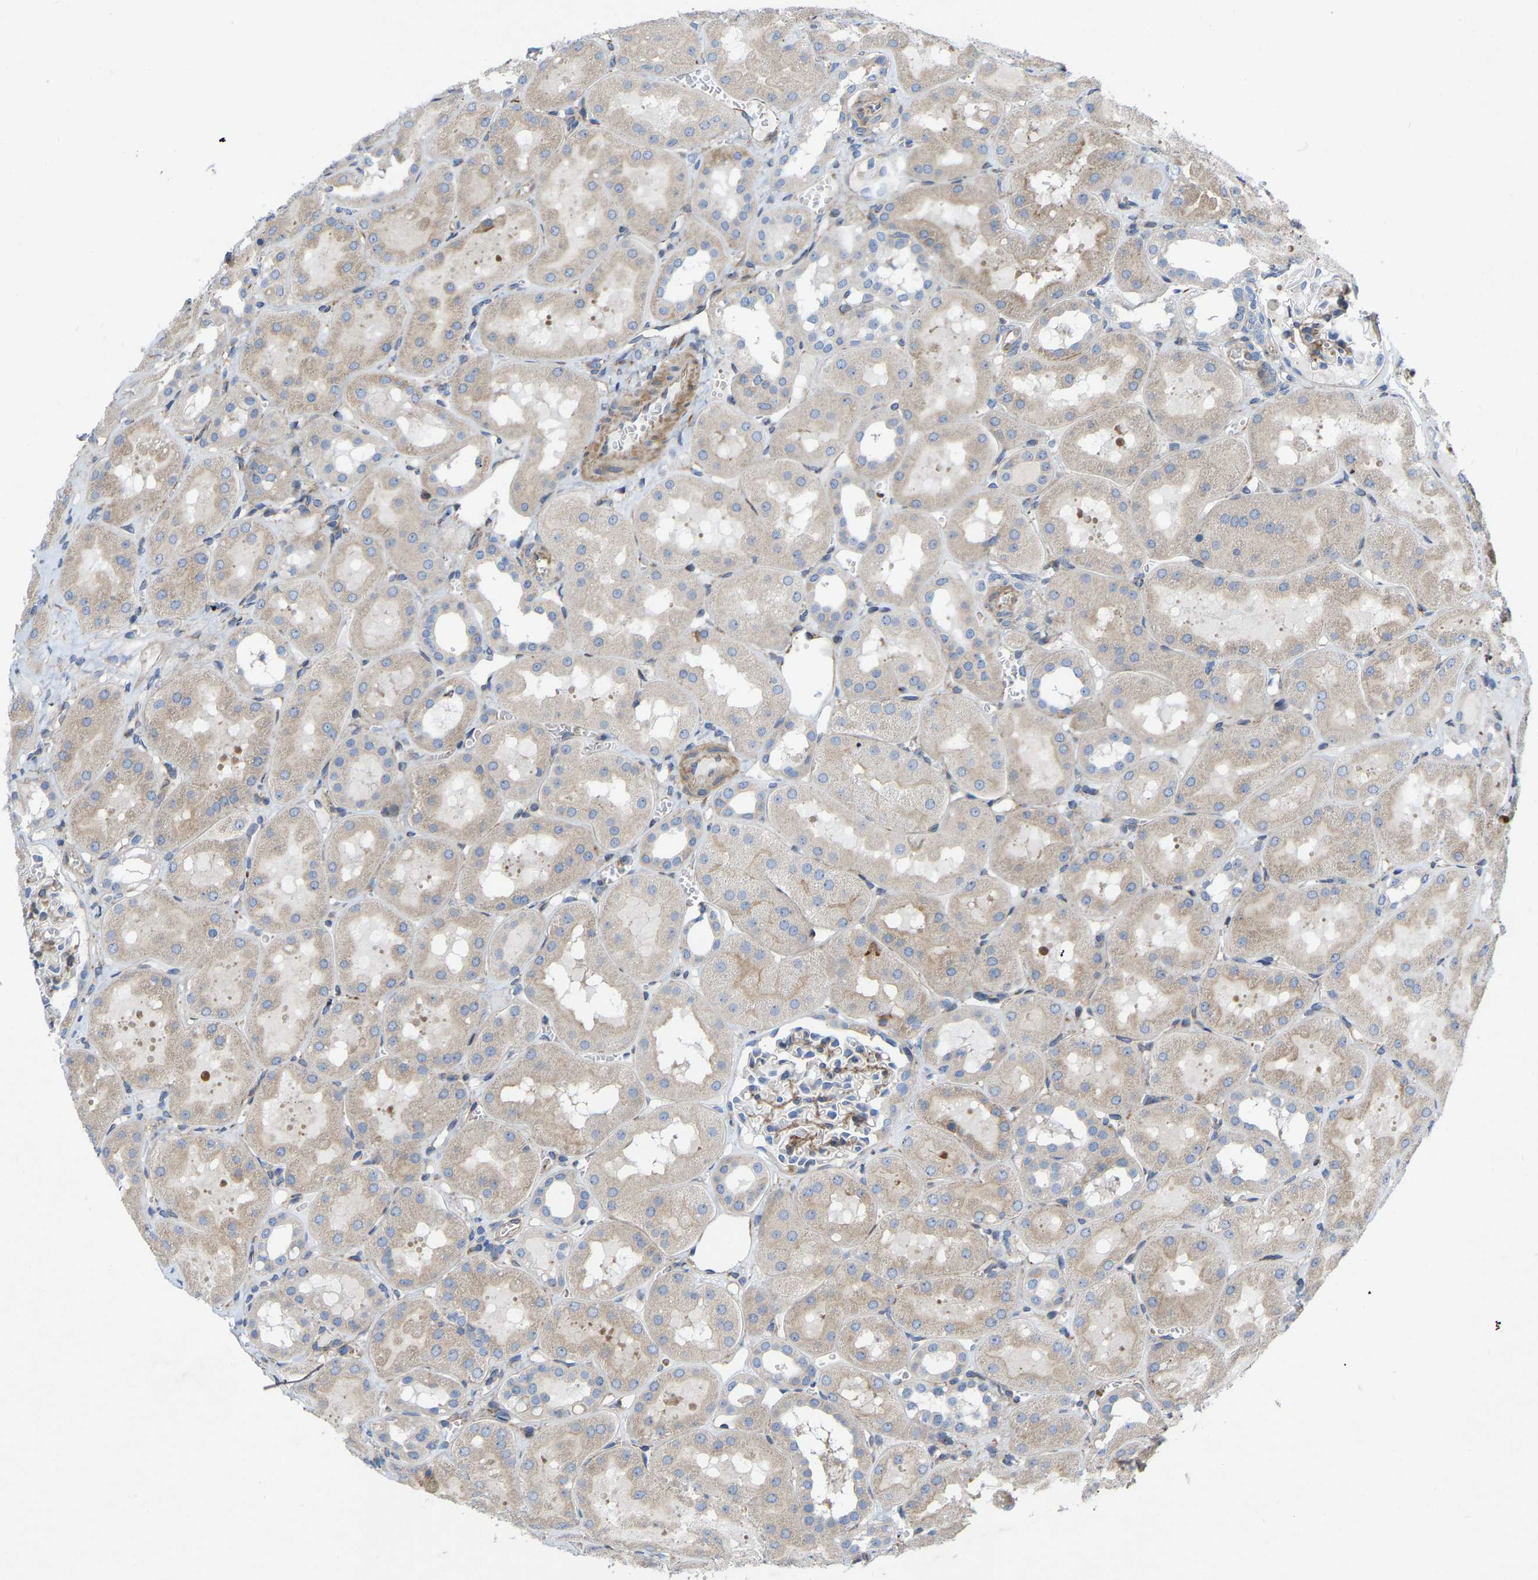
{"staining": {"intensity": "negative", "quantity": "none", "location": "none"}, "tissue": "kidney", "cell_type": "Cells in glomeruli", "image_type": "normal", "snomed": [{"axis": "morphology", "description": "Normal tissue, NOS"}, {"axis": "topography", "description": "Kidney"}, {"axis": "topography", "description": "Urinary bladder"}], "caption": "Kidney was stained to show a protein in brown. There is no significant expression in cells in glomeruli. (DAB (3,3'-diaminobenzidine) immunohistochemistry with hematoxylin counter stain).", "gene": "TOR1B", "patient": {"sex": "male", "age": 16}}